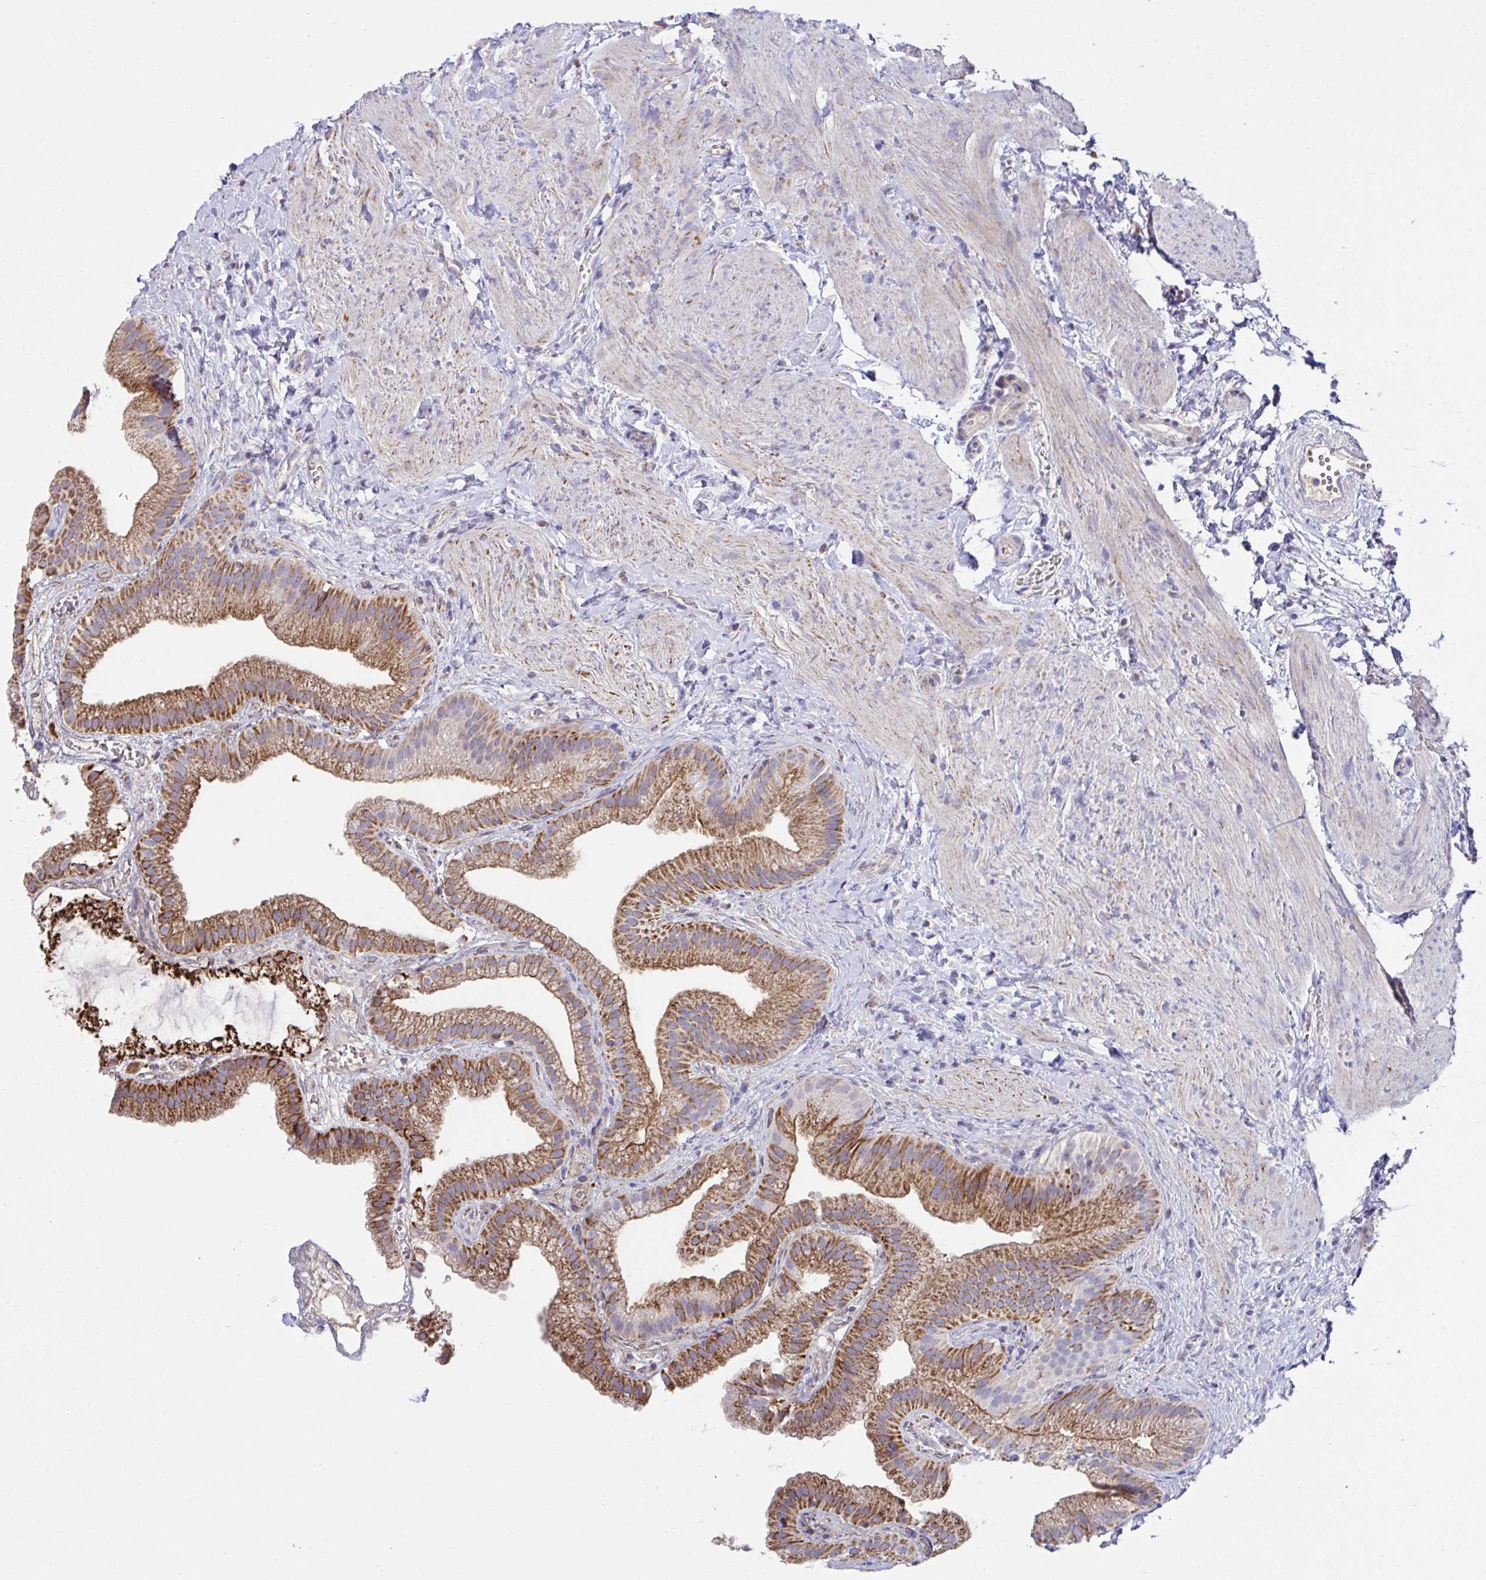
{"staining": {"intensity": "strong", "quantity": ">75%", "location": "cytoplasmic/membranous"}, "tissue": "gallbladder", "cell_type": "Glandular cells", "image_type": "normal", "snomed": [{"axis": "morphology", "description": "Normal tissue, NOS"}, {"axis": "topography", "description": "Gallbladder"}], "caption": "Protein staining shows strong cytoplasmic/membranous staining in approximately >75% of glandular cells in unremarkable gallbladder.", "gene": "DOK7", "patient": {"sex": "female", "age": 63}}